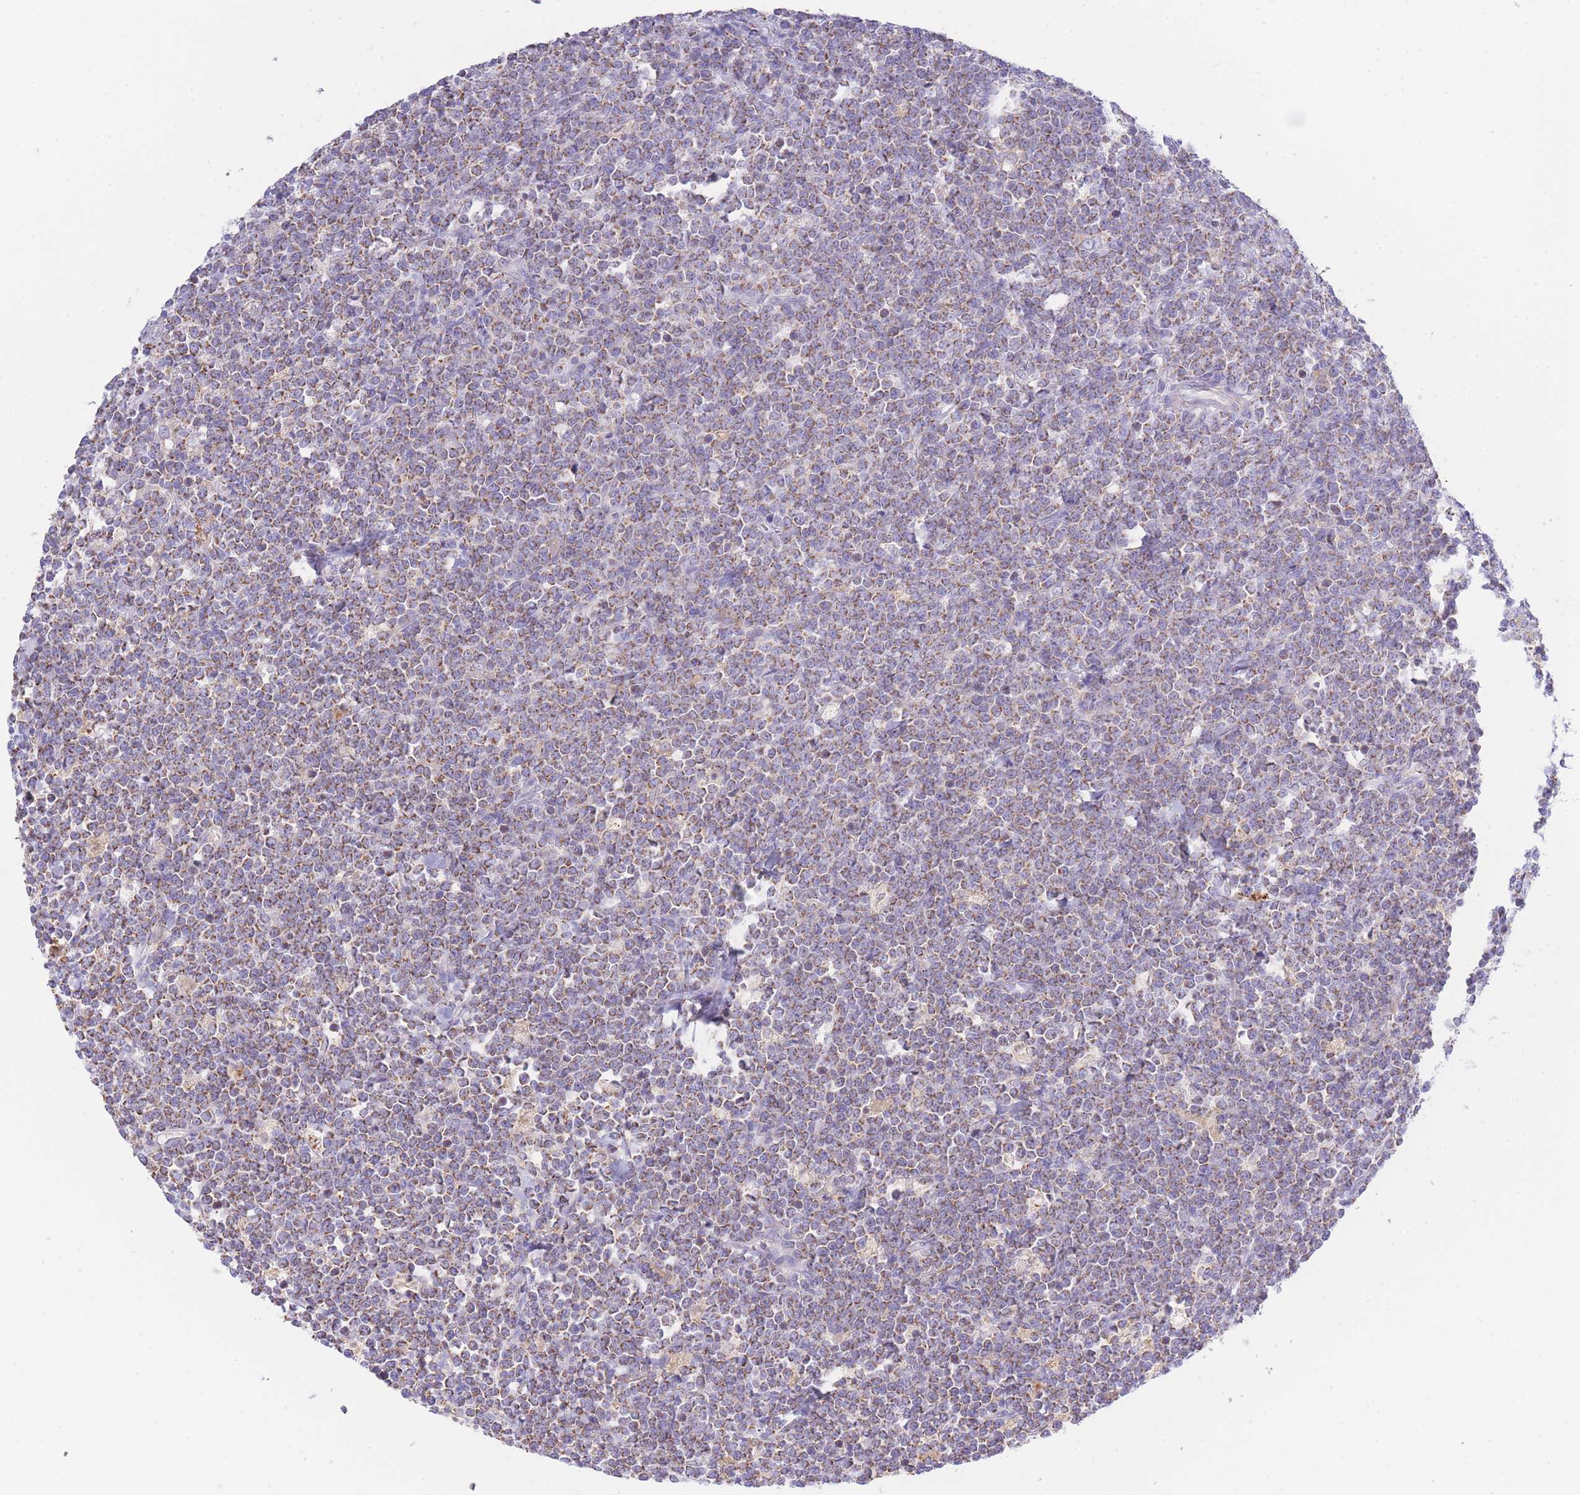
{"staining": {"intensity": "moderate", "quantity": ">75%", "location": "cytoplasmic/membranous"}, "tissue": "lymphoma", "cell_type": "Tumor cells", "image_type": "cancer", "snomed": [{"axis": "morphology", "description": "Malignant lymphoma, non-Hodgkin's type, High grade"}, {"axis": "topography", "description": "Small intestine"}], "caption": "Lymphoma stained with immunohistochemistry reveals moderate cytoplasmic/membranous expression in approximately >75% of tumor cells.", "gene": "NANP", "patient": {"sex": "male", "age": 8}}